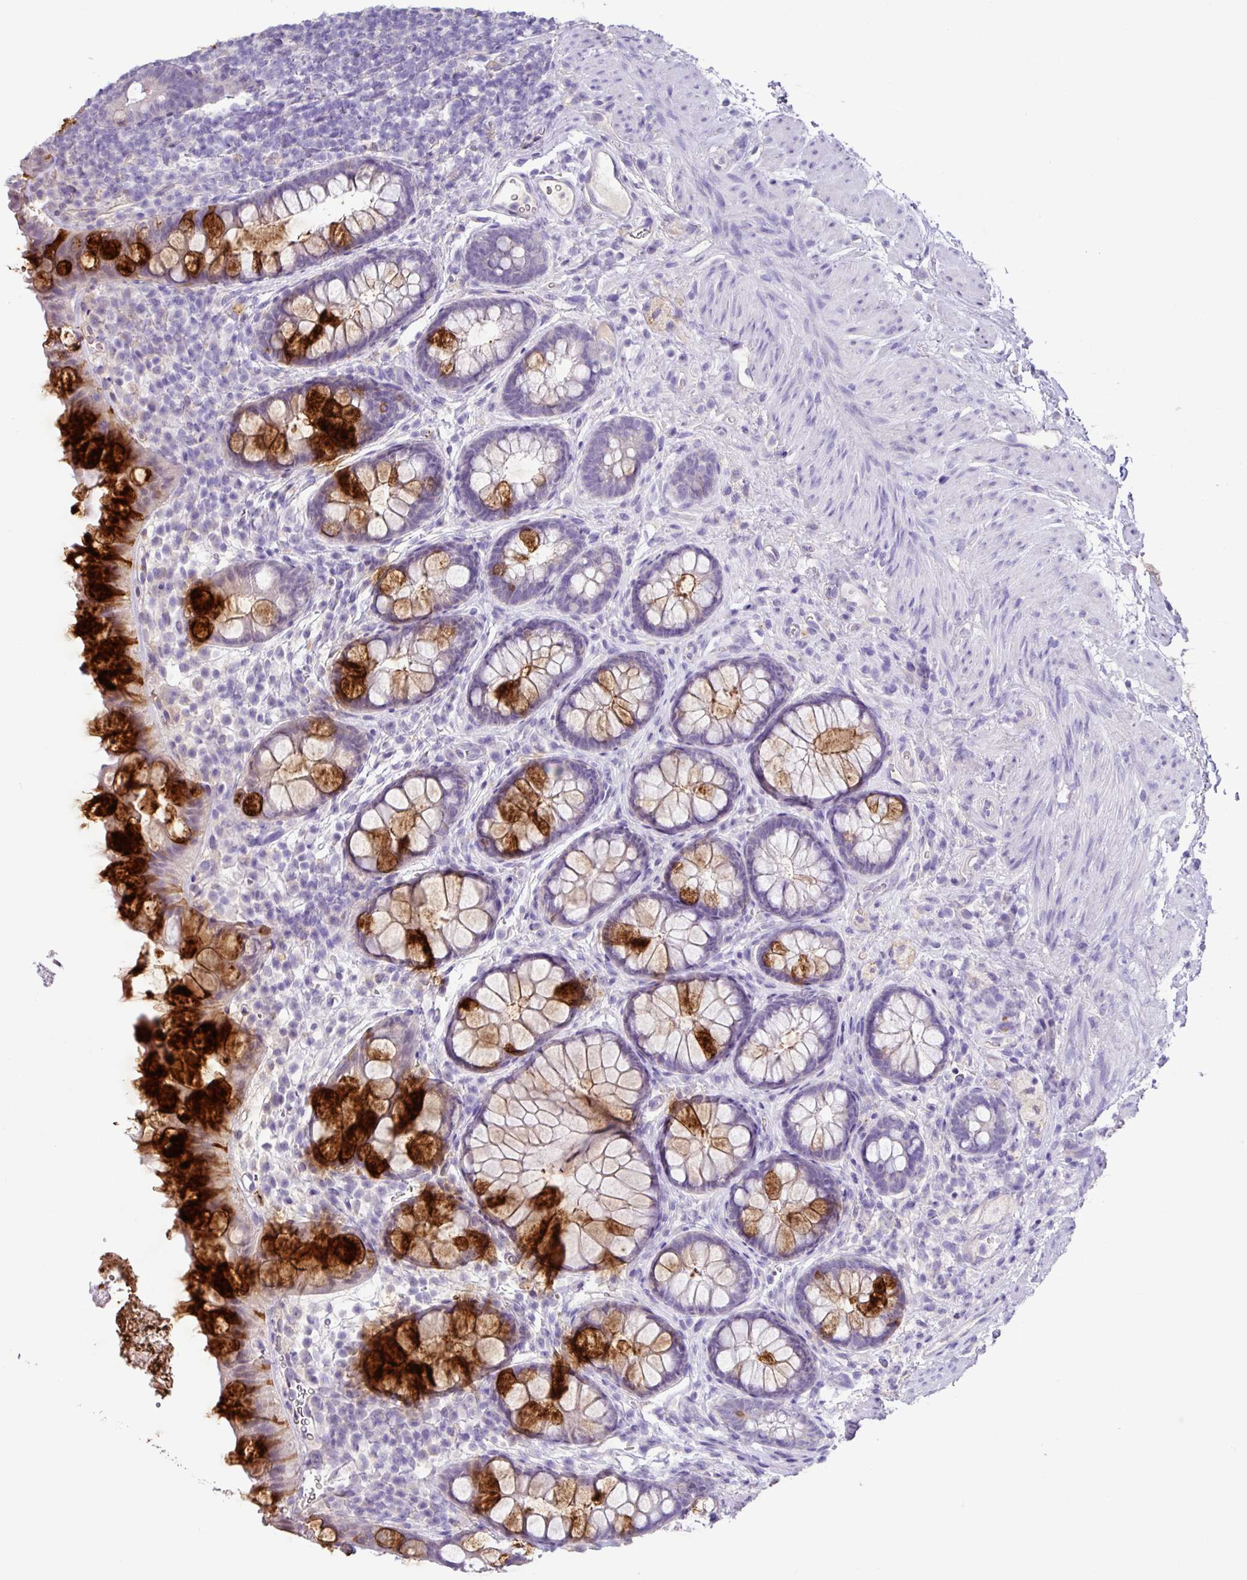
{"staining": {"intensity": "strong", "quantity": "25%-75%", "location": "cytoplasmic/membranous"}, "tissue": "rectum", "cell_type": "Glandular cells", "image_type": "normal", "snomed": [{"axis": "morphology", "description": "Normal tissue, NOS"}, {"axis": "topography", "description": "Rectum"}, {"axis": "topography", "description": "Peripheral nerve tissue"}], "caption": "Immunohistochemistry (IHC) micrograph of normal human rectum stained for a protein (brown), which exhibits high levels of strong cytoplasmic/membranous staining in approximately 25%-75% of glandular cells.", "gene": "ZG16", "patient": {"sex": "female", "age": 69}}